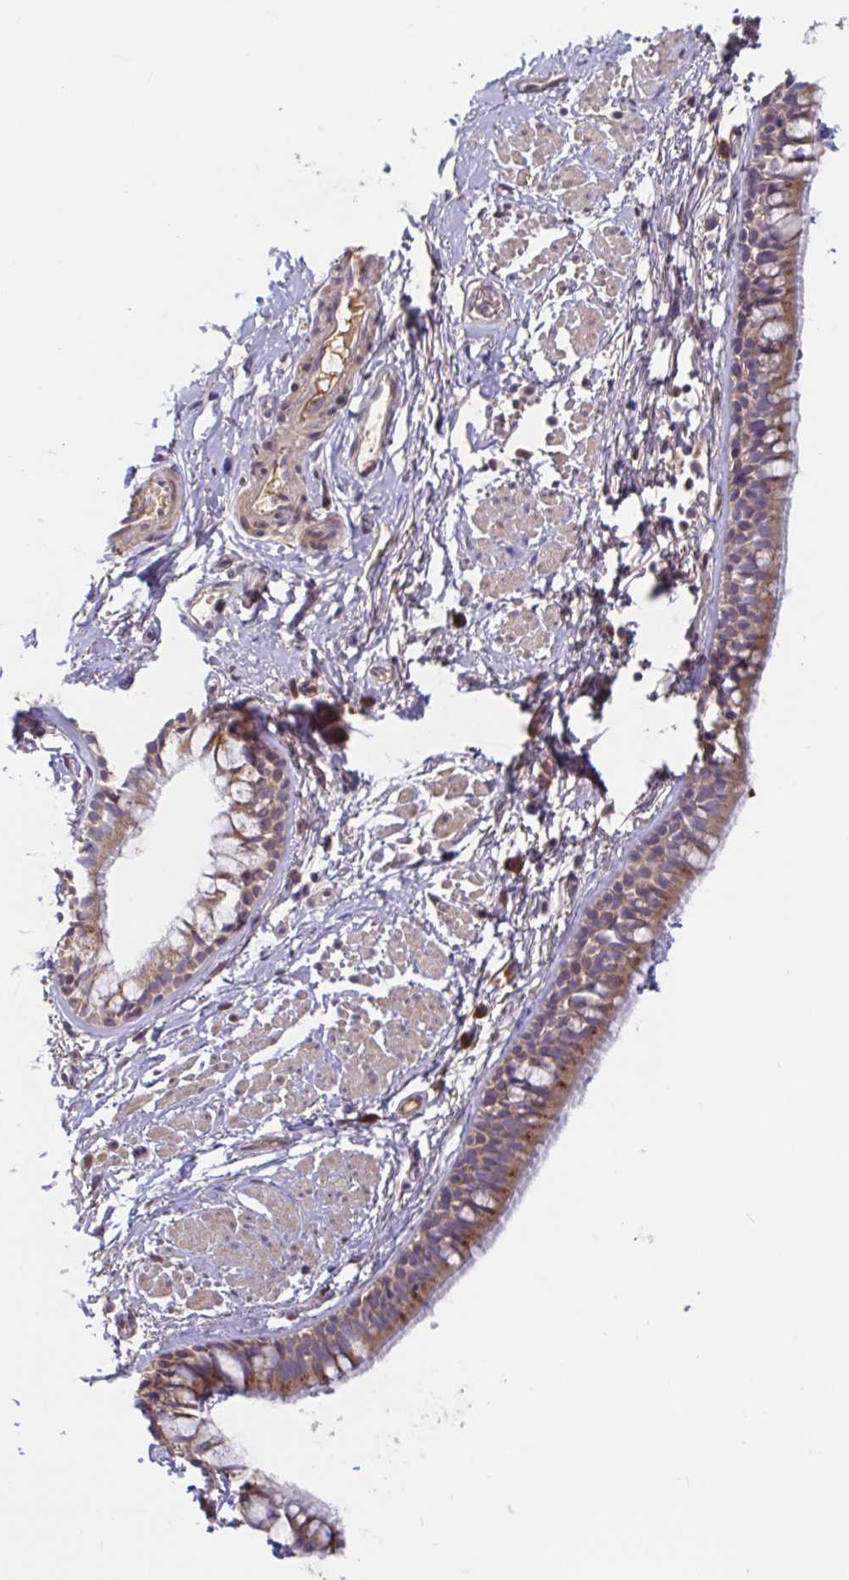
{"staining": {"intensity": "moderate", "quantity": ">75%", "location": "cytoplasmic/membranous"}, "tissue": "bronchus", "cell_type": "Respiratory epithelial cells", "image_type": "normal", "snomed": [{"axis": "morphology", "description": "Normal tissue, NOS"}, {"axis": "topography", "description": "Lymph node"}, {"axis": "topography", "description": "Cartilage tissue"}, {"axis": "topography", "description": "Bronchus"}], "caption": "IHC (DAB (3,3'-diaminobenzidine)) staining of normal human bronchus demonstrates moderate cytoplasmic/membranous protein positivity in approximately >75% of respiratory epithelial cells.", "gene": "LARP1", "patient": {"sex": "female", "age": 70}}